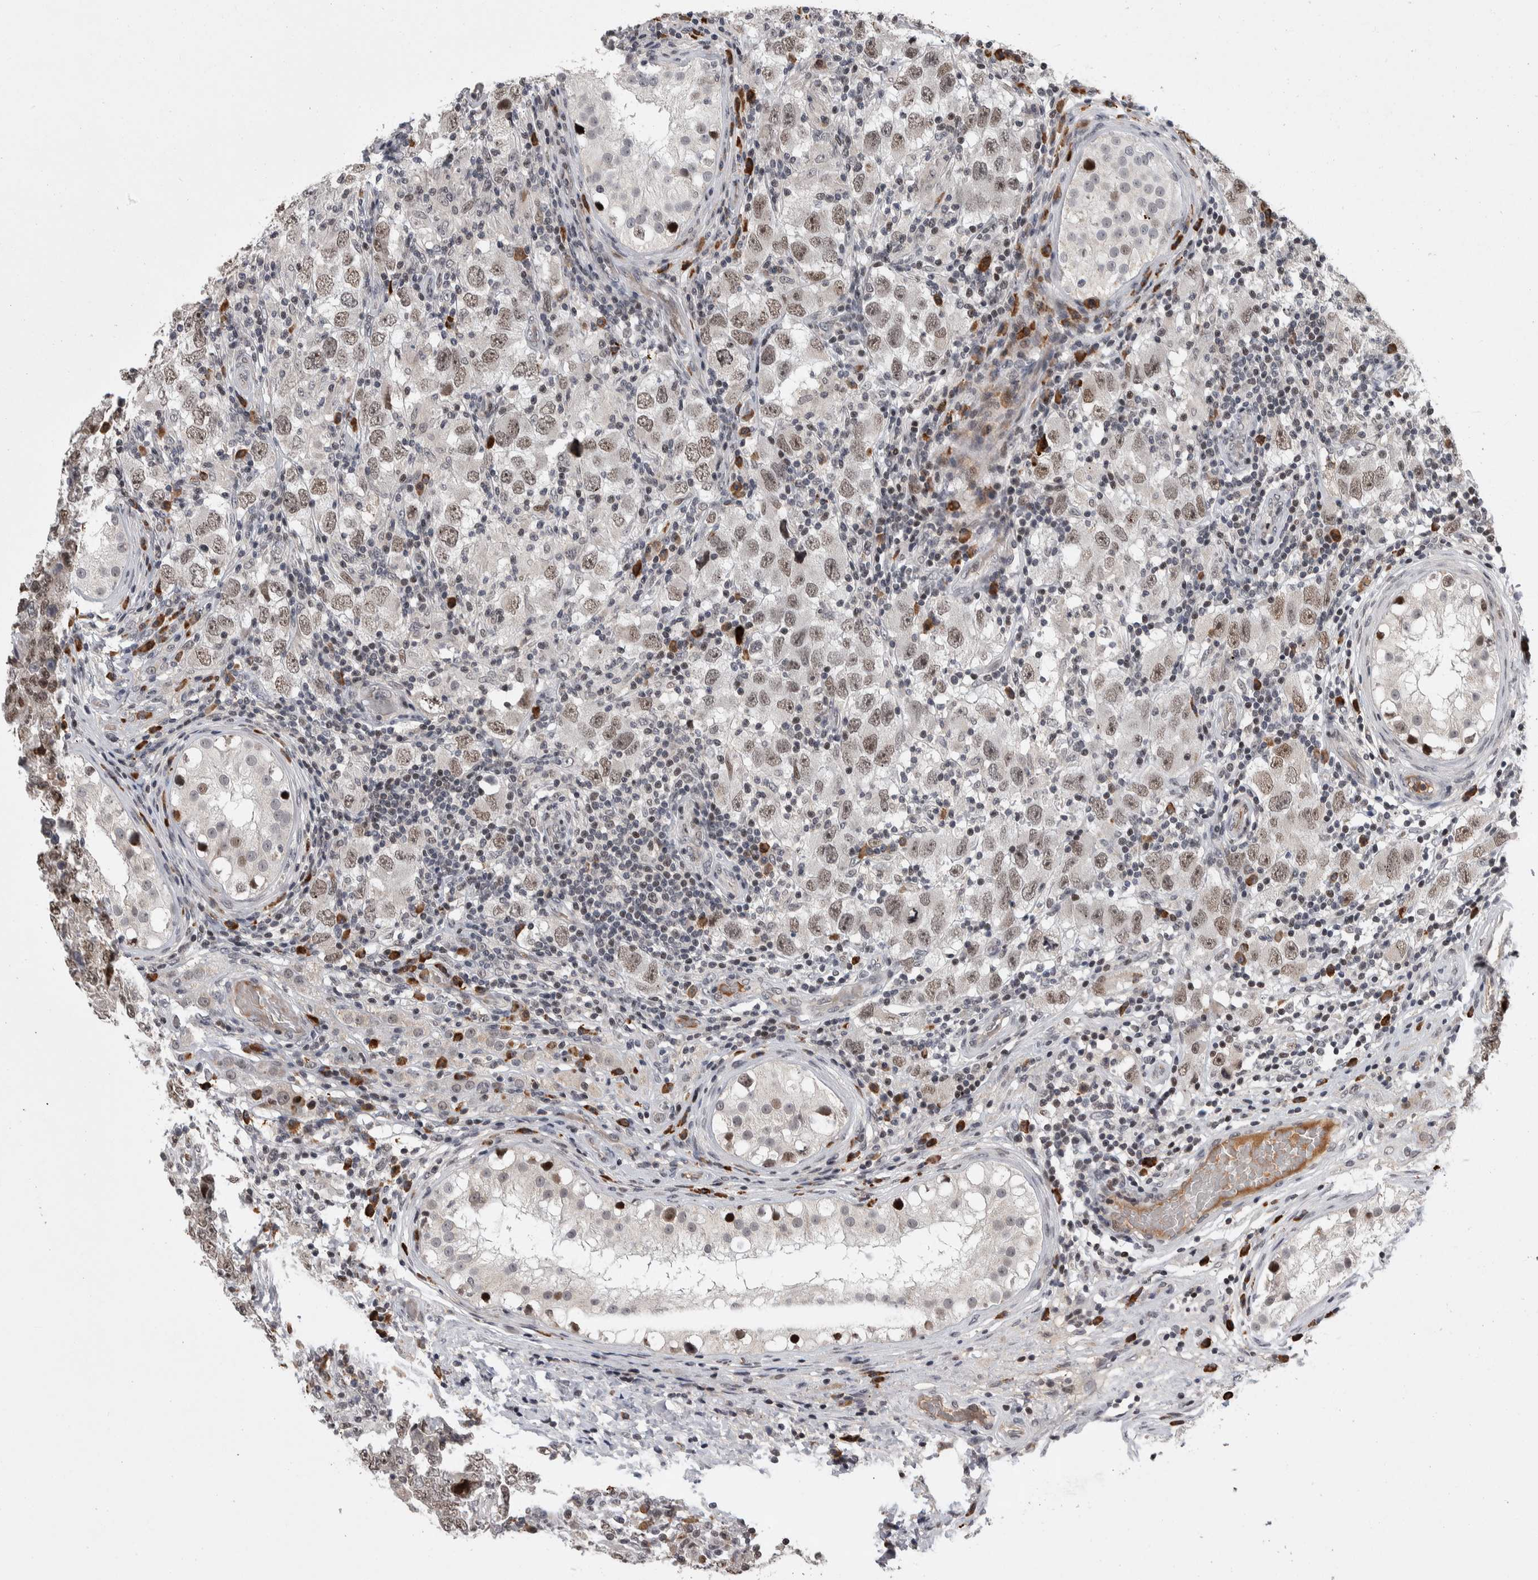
{"staining": {"intensity": "weak", "quantity": ">75%", "location": "nuclear"}, "tissue": "testis cancer", "cell_type": "Tumor cells", "image_type": "cancer", "snomed": [{"axis": "morphology", "description": "Carcinoma, Embryonal, NOS"}, {"axis": "topography", "description": "Testis"}], "caption": "Weak nuclear protein positivity is present in about >75% of tumor cells in testis cancer.", "gene": "ZNF592", "patient": {"sex": "male", "age": 21}}